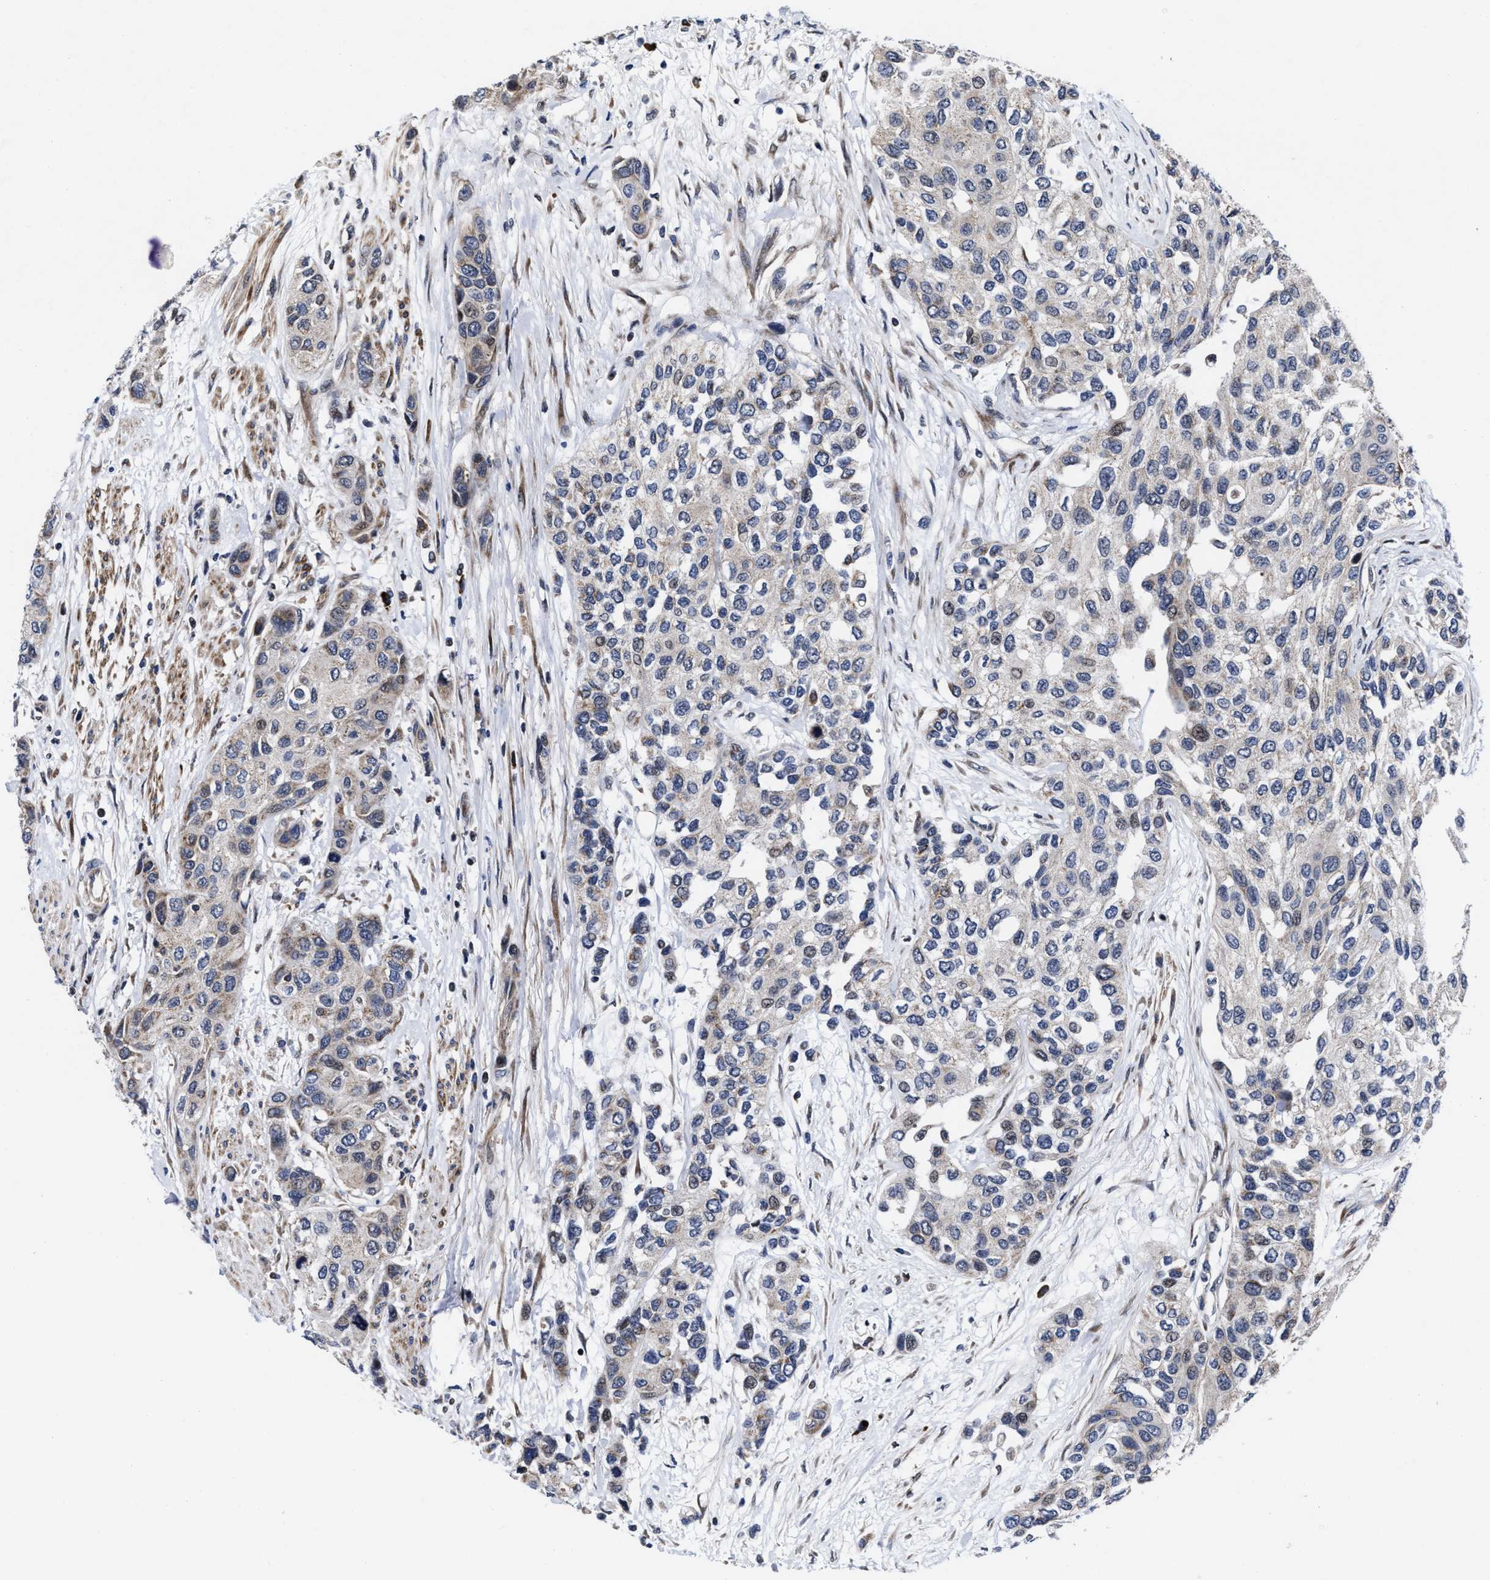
{"staining": {"intensity": "negative", "quantity": "none", "location": "none"}, "tissue": "urothelial cancer", "cell_type": "Tumor cells", "image_type": "cancer", "snomed": [{"axis": "morphology", "description": "Urothelial carcinoma, High grade"}, {"axis": "topography", "description": "Urinary bladder"}], "caption": "There is no significant expression in tumor cells of urothelial carcinoma (high-grade).", "gene": "MRPL50", "patient": {"sex": "female", "age": 56}}